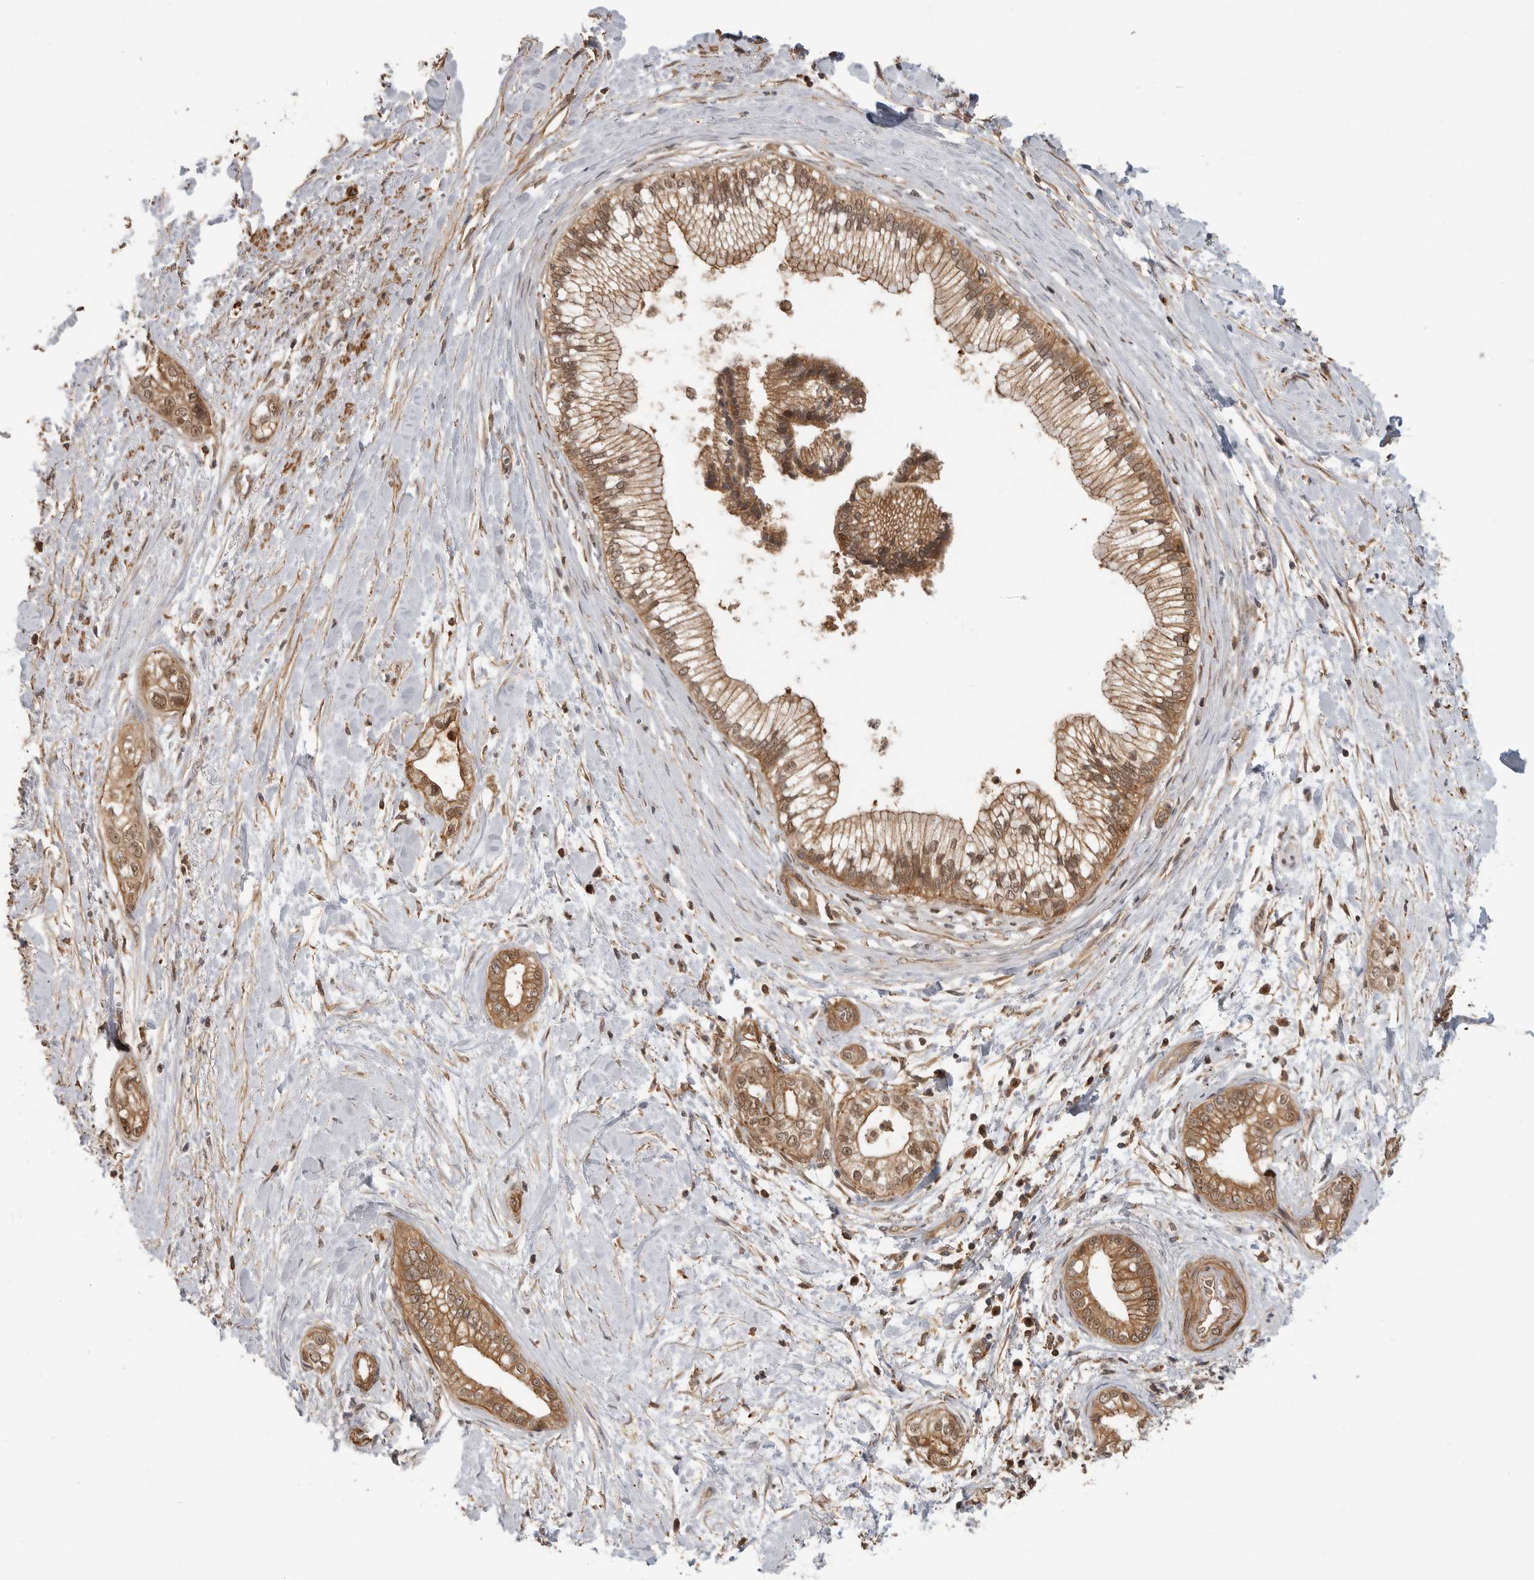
{"staining": {"intensity": "moderate", "quantity": ">75%", "location": "cytoplasmic/membranous,nuclear"}, "tissue": "pancreatic cancer", "cell_type": "Tumor cells", "image_type": "cancer", "snomed": [{"axis": "morphology", "description": "Adenocarcinoma, NOS"}, {"axis": "topography", "description": "Pancreas"}], "caption": "Immunohistochemistry (DAB (3,3'-diaminobenzidine)) staining of pancreatic cancer shows moderate cytoplasmic/membranous and nuclear protein positivity in about >75% of tumor cells.", "gene": "ERN1", "patient": {"sex": "male", "age": 68}}